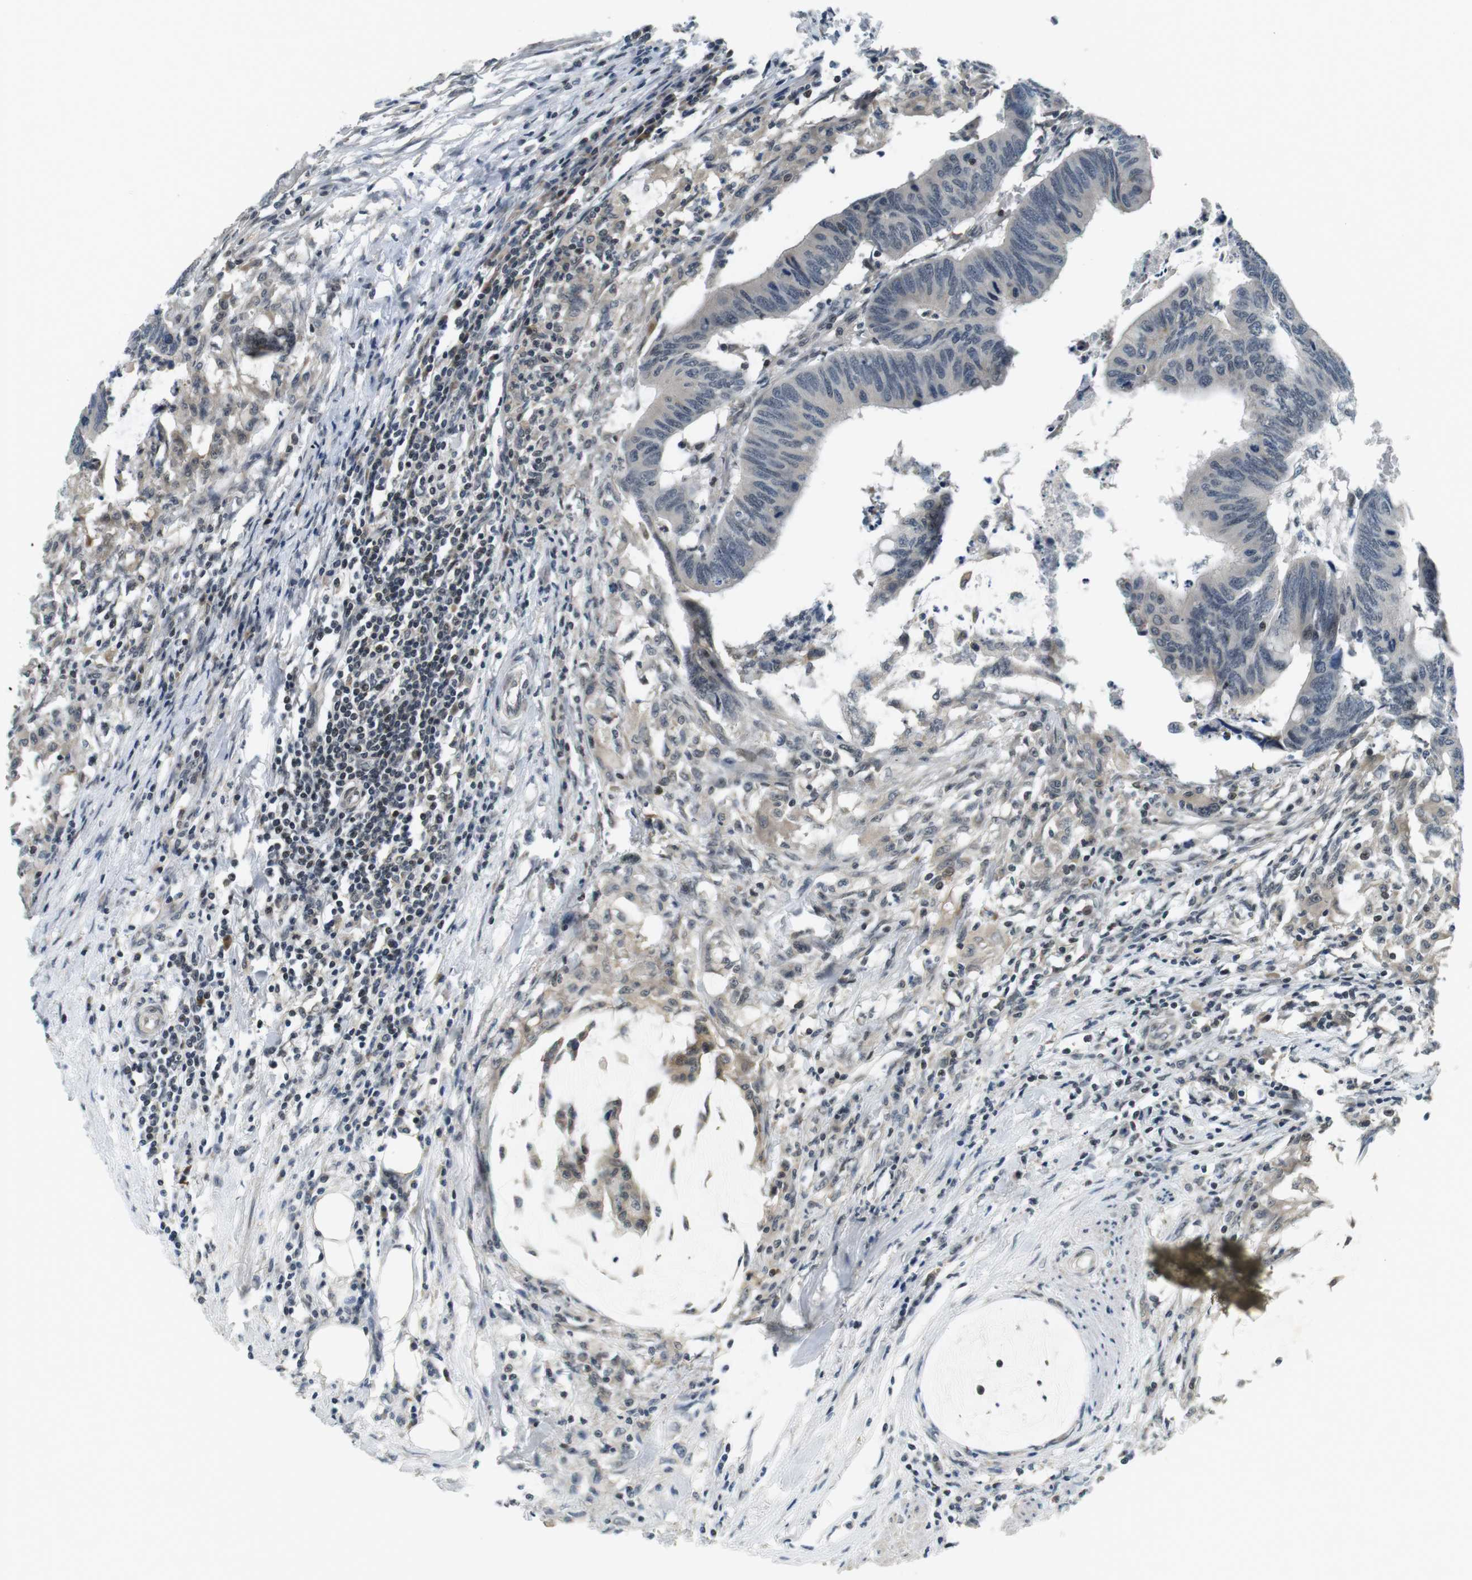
{"staining": {"intensity": "negative", "quantity": "none", "location": "none"}, "tissue": "colorectal cancer", "cell_type": "Tumor cells", "image_type": "cancer", "snomed": [{"axis": "morphology", "description": "Normal tissue, NOS"}, {"axis": "morphology", "description": "Adenocarcinoma, NOS"}, {"axis": "topography", "description": "Rectum"}, {"axis": "topography", "description": "Peripheral nerve tissue"}], "caption": "Immunohistochemistry image of neoplastic tissue: human colorectal cancer stained with DAB (3,3'-diaminobenzidine) reveals no significant protein staining in tumor cells. (DAB (3,3'-diaminobenzidine) IHC visualized using brightfield microscopy, high magnification).", "gene": "BRD4", "patient": {"sex": "male", "age": 92}}